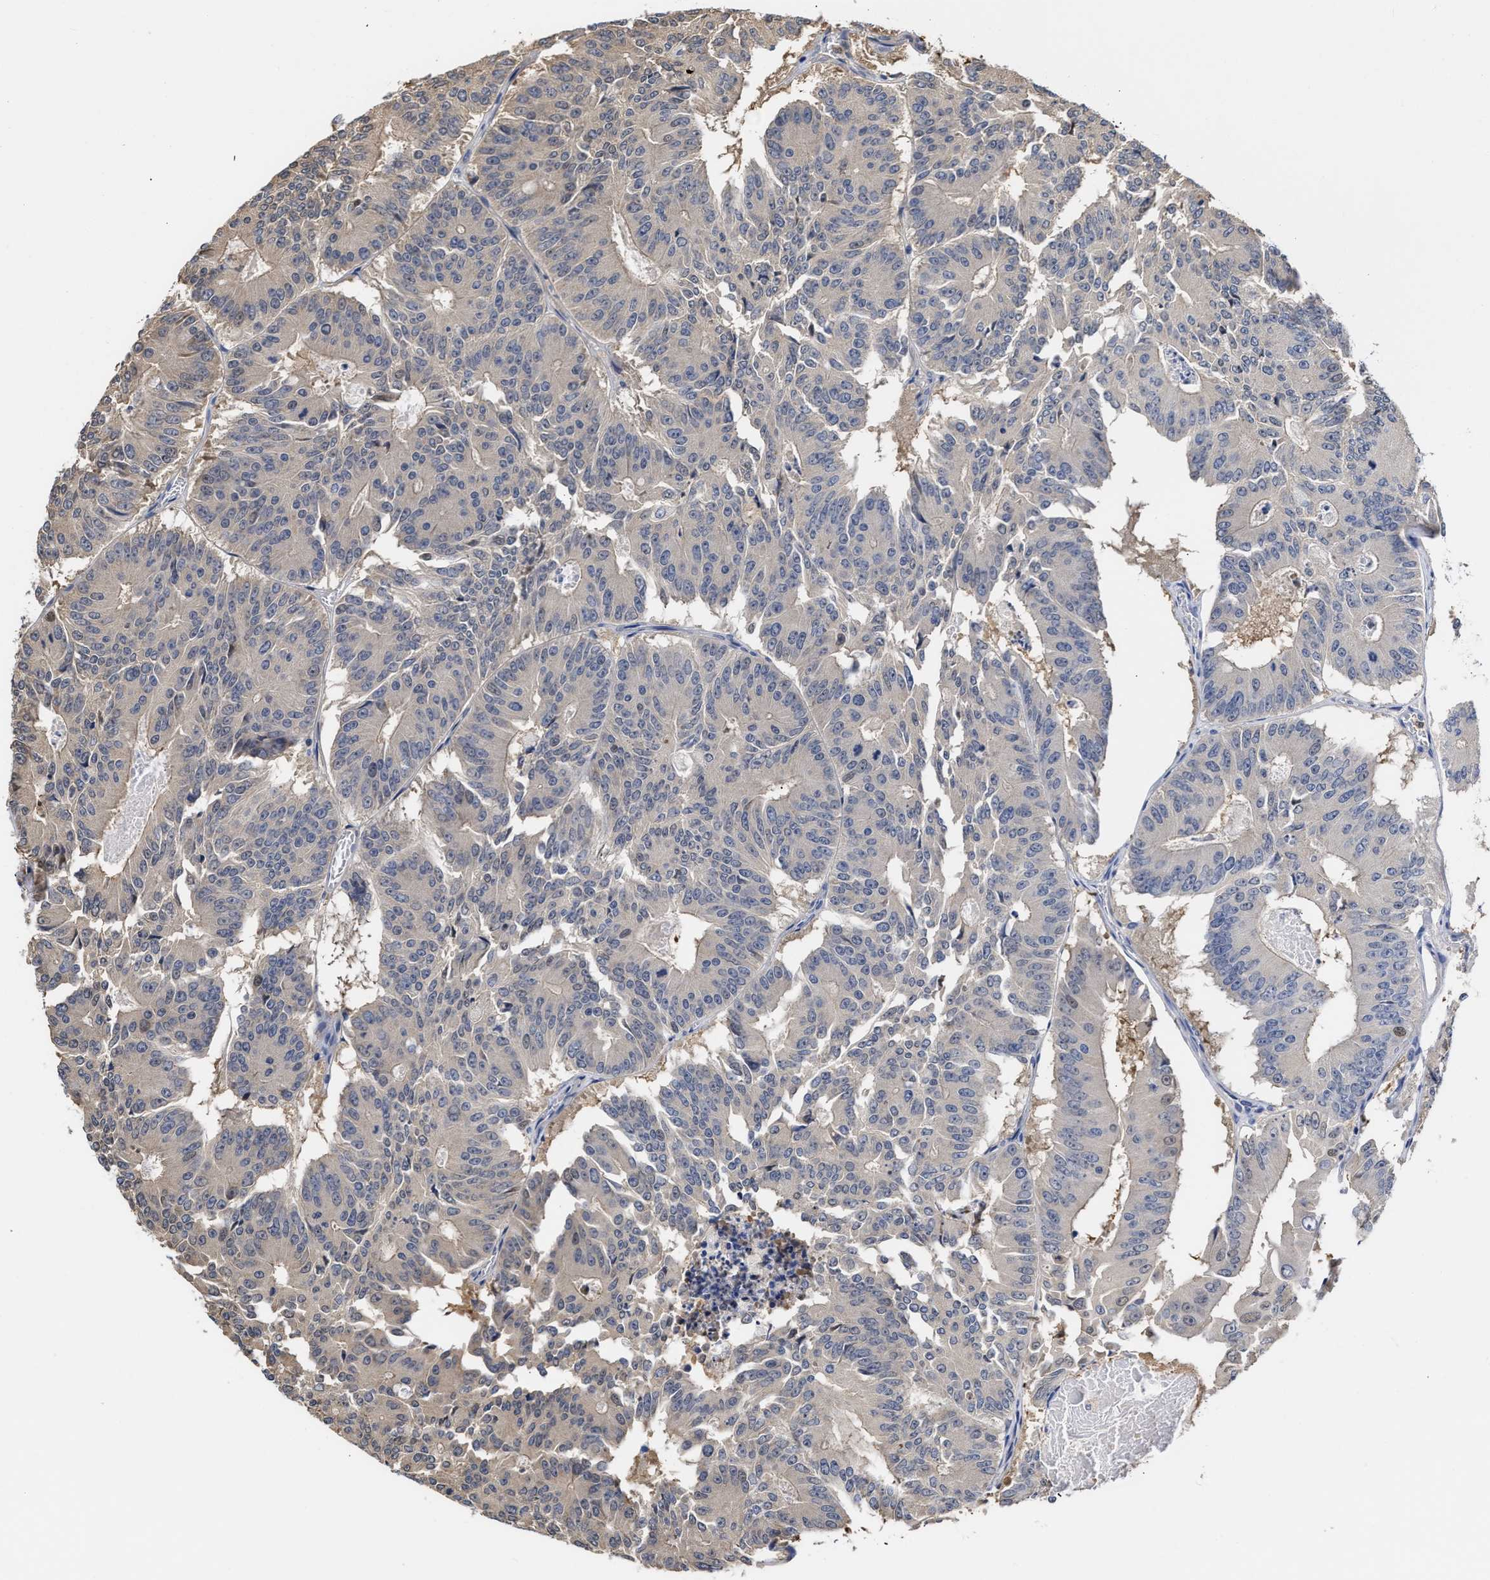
{"staining": {"intensity": "weak", "quantity": "<25%", "location": "cytoplasmic/membranous"}, "tissue": "colorectal cancer", "cell_type": "Tumor cells", "image_type": "cancer", "snomed": [{"axis": "morphology", "description": "Adenocarcinoma, NOS"}, {"axis": "topography", "description": "Colon"}], "caption": "DAB (3,3'-diaminobenzidine) immunohistochemical staining of human colorectal adenocarcinoma shows no significant positivity in tumor cells.", "gene": "KLHDC1", "patient": {"sex": "male", "age": 87}}